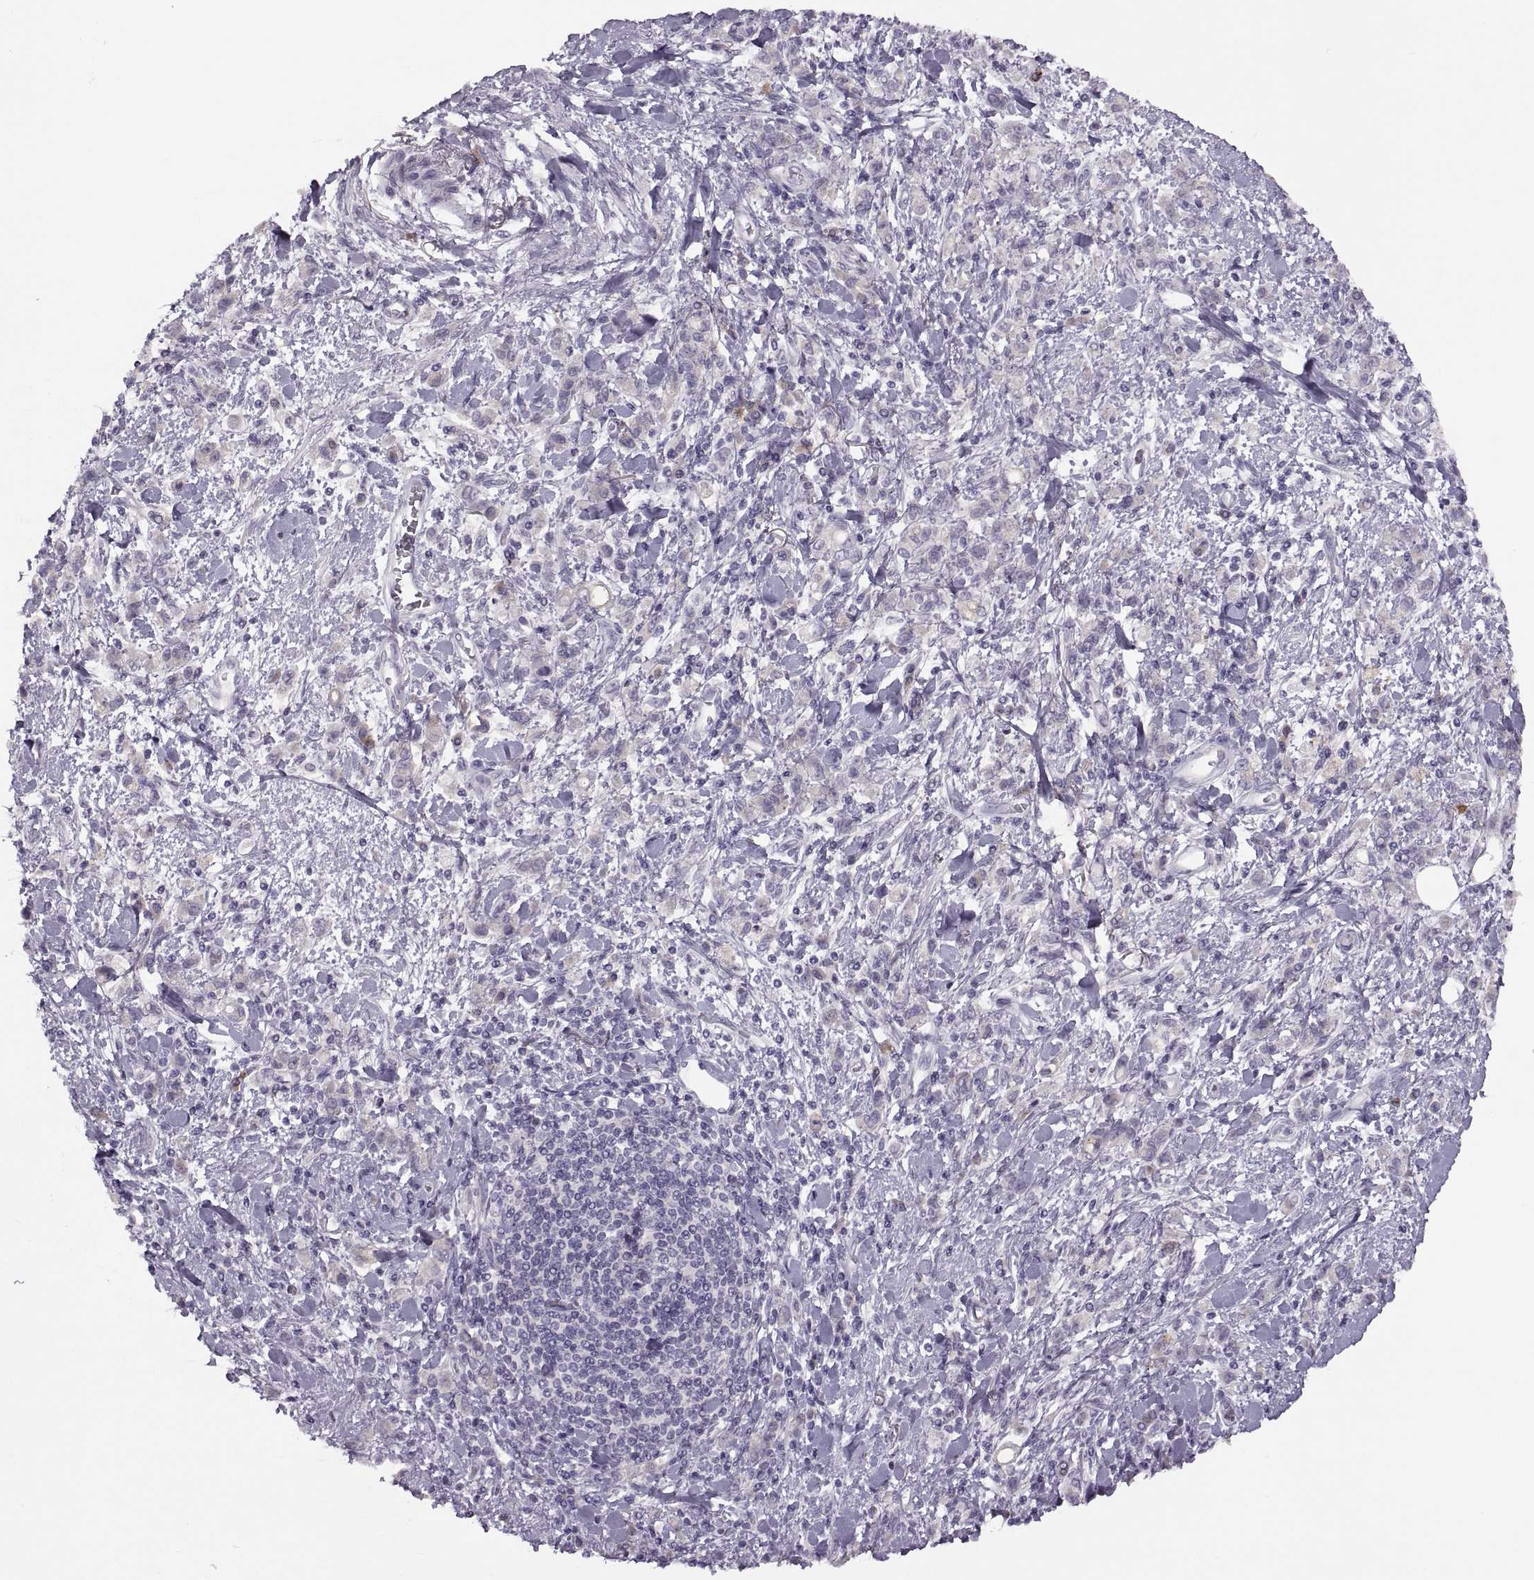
{"staining": {"intensity": "negative", "quantity": "none", "location": "none"}, "tissue": "stomach cancer", "cell_type": "Tumor cells", "image_type": "cancer", "snomed": [{"axis": "morphology", "description": "Adenocarcinoma, NOS"}, {"axis": "topography", "description": "Stomach"}], "caption": "Tumor cells show no significant protein staining in stomach cancer (adenocarcinoma).", "gene": "H2AP", "patient": {"sex": "male", "age": 77}}